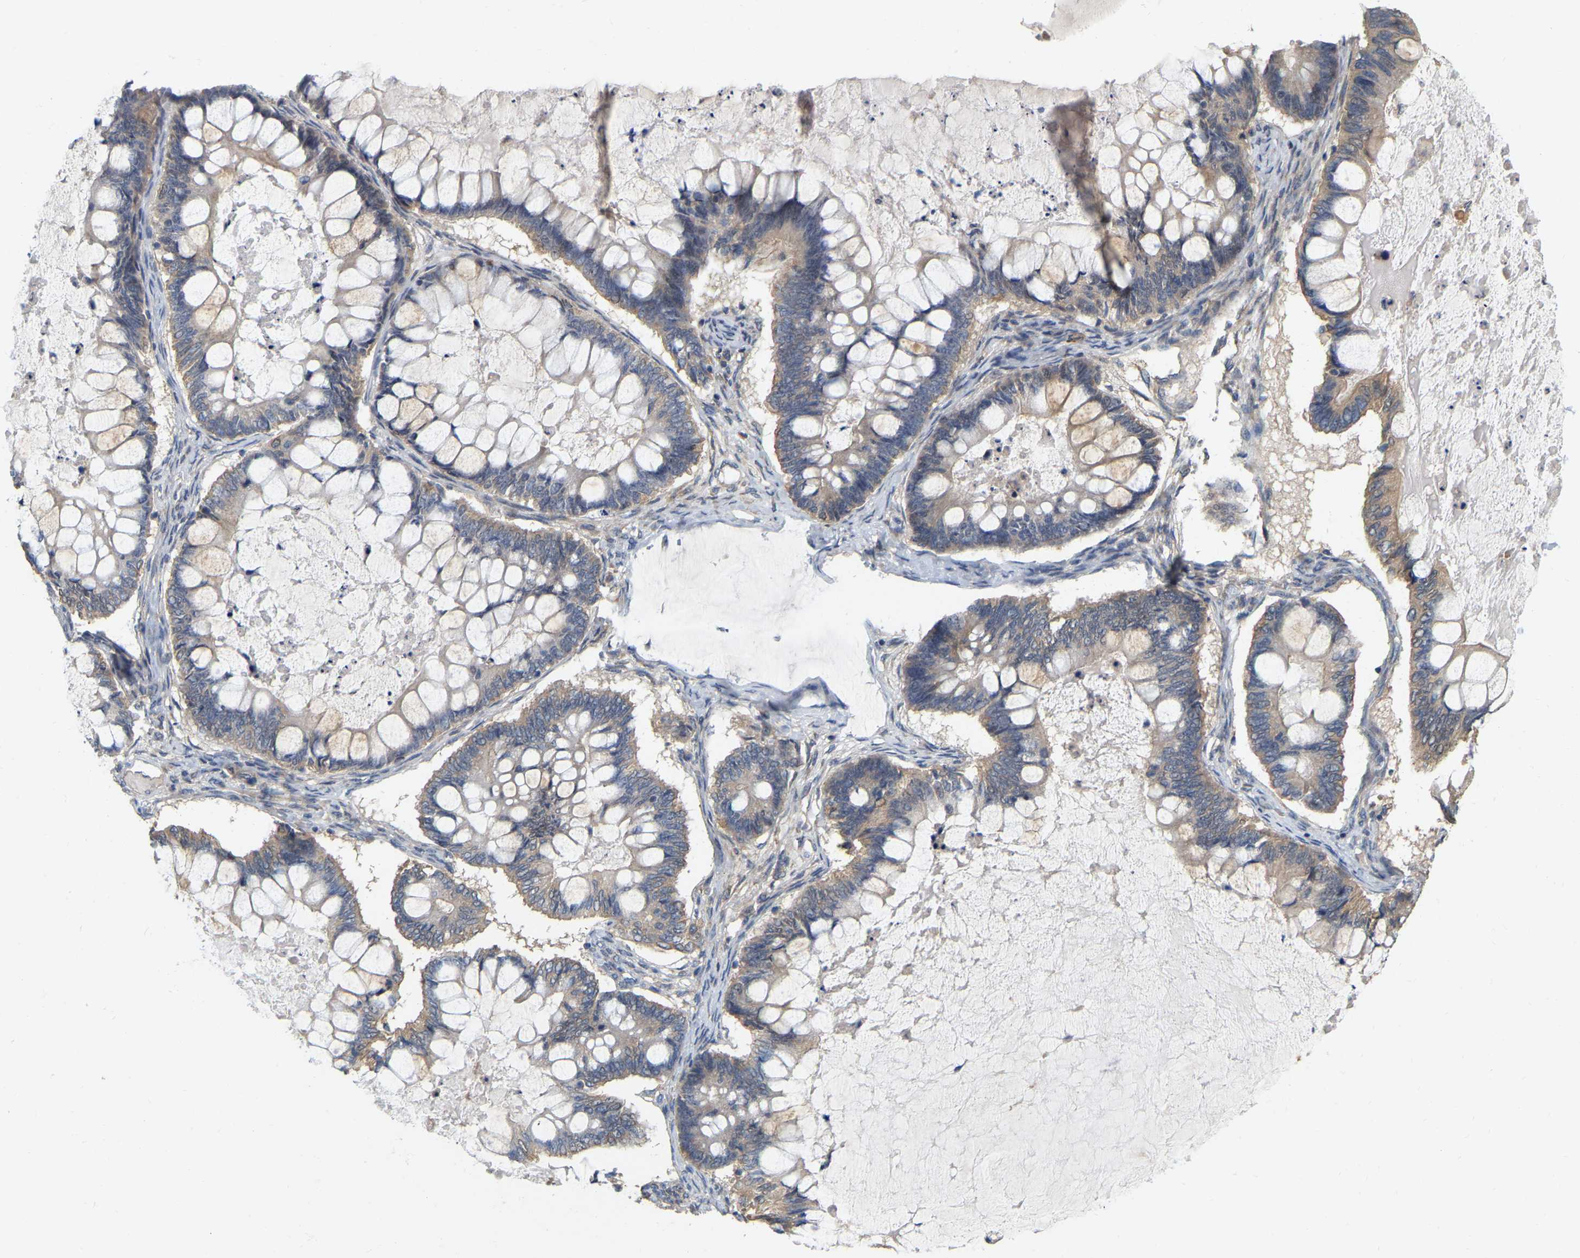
{"staining": {"intensity": "weak", "quantity": "25%-75%", "location": "cytoplasmic/membranous"}, "tissue": "ovarian cancer", "cell_type": "Tumor cells", "image_type": "cancer", "snomed": [{"axis": "morphology", "description": "Cystadenocarcinoma, mucinous, NOS"}, {"axis": "topography", "description": "Ovary"}], "caption": "Weak cytoplasmic/membranous expression for a protein is identified in approximately 25%-75% of tumor cells of mucinous cystadenocarcinoma (ovarian) using immunohistochemistry (IHC).", "gene": "SSH1", "patient": {"sex": "female", "age": 61}}